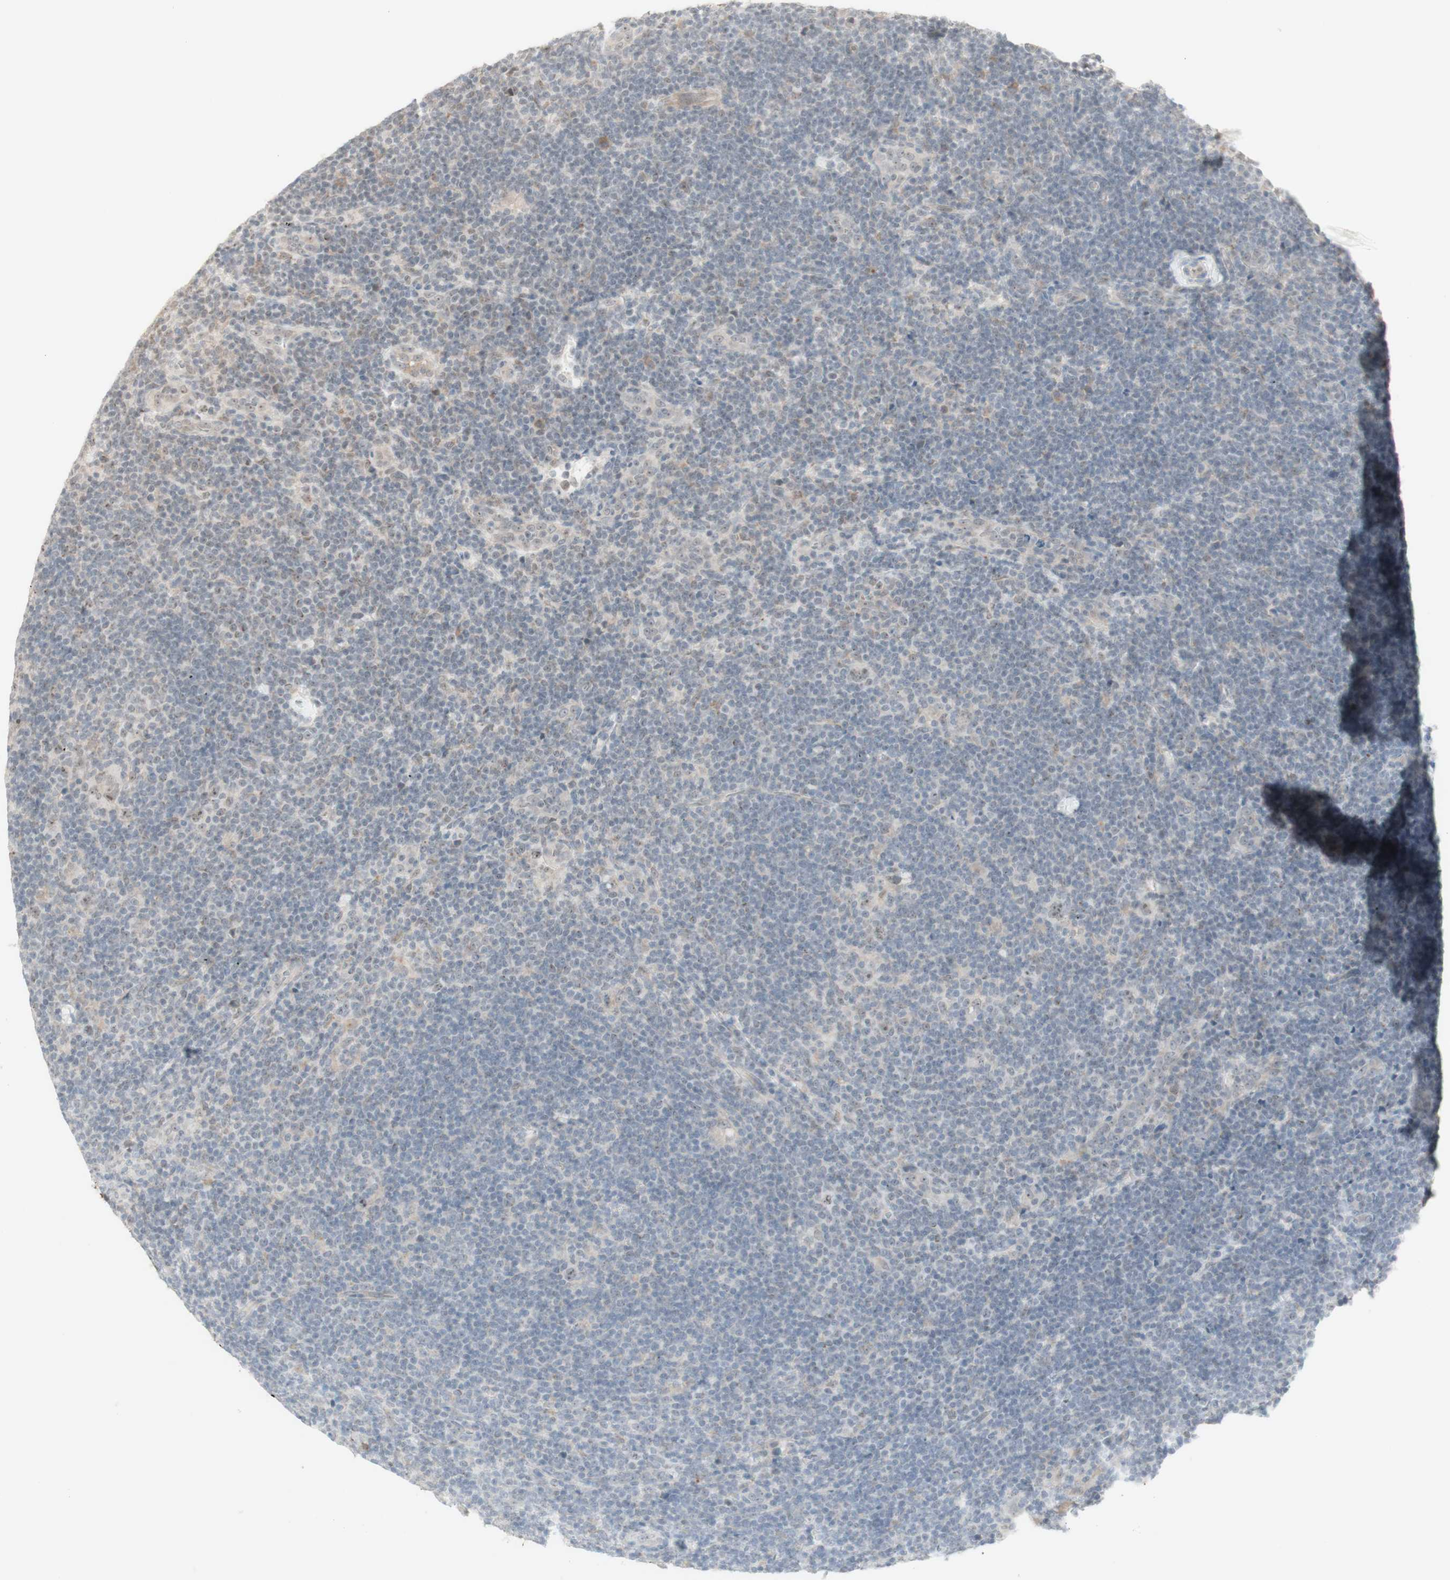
{"staining": {"intensity": "negative", "quantity": "none", "location": "none"}, "tissue": "lymphoma", "cell_type": "Tumor cells", "image_type": "cancer", "snomed": [{"axis": "morphology", "description": "Hodgkin's disease, NOS"}, {"axis": "topography", "description": "Lymph node"}], "caption": "The immunohistochemistry (IHC) image has no significant positivity in tumor cells of lymphoma tissue. (Immunohistochemistry, brightfield microscopy, high magnification).", "gene": "PLCD4", "patient": {"sex": "female", "age": 57}}